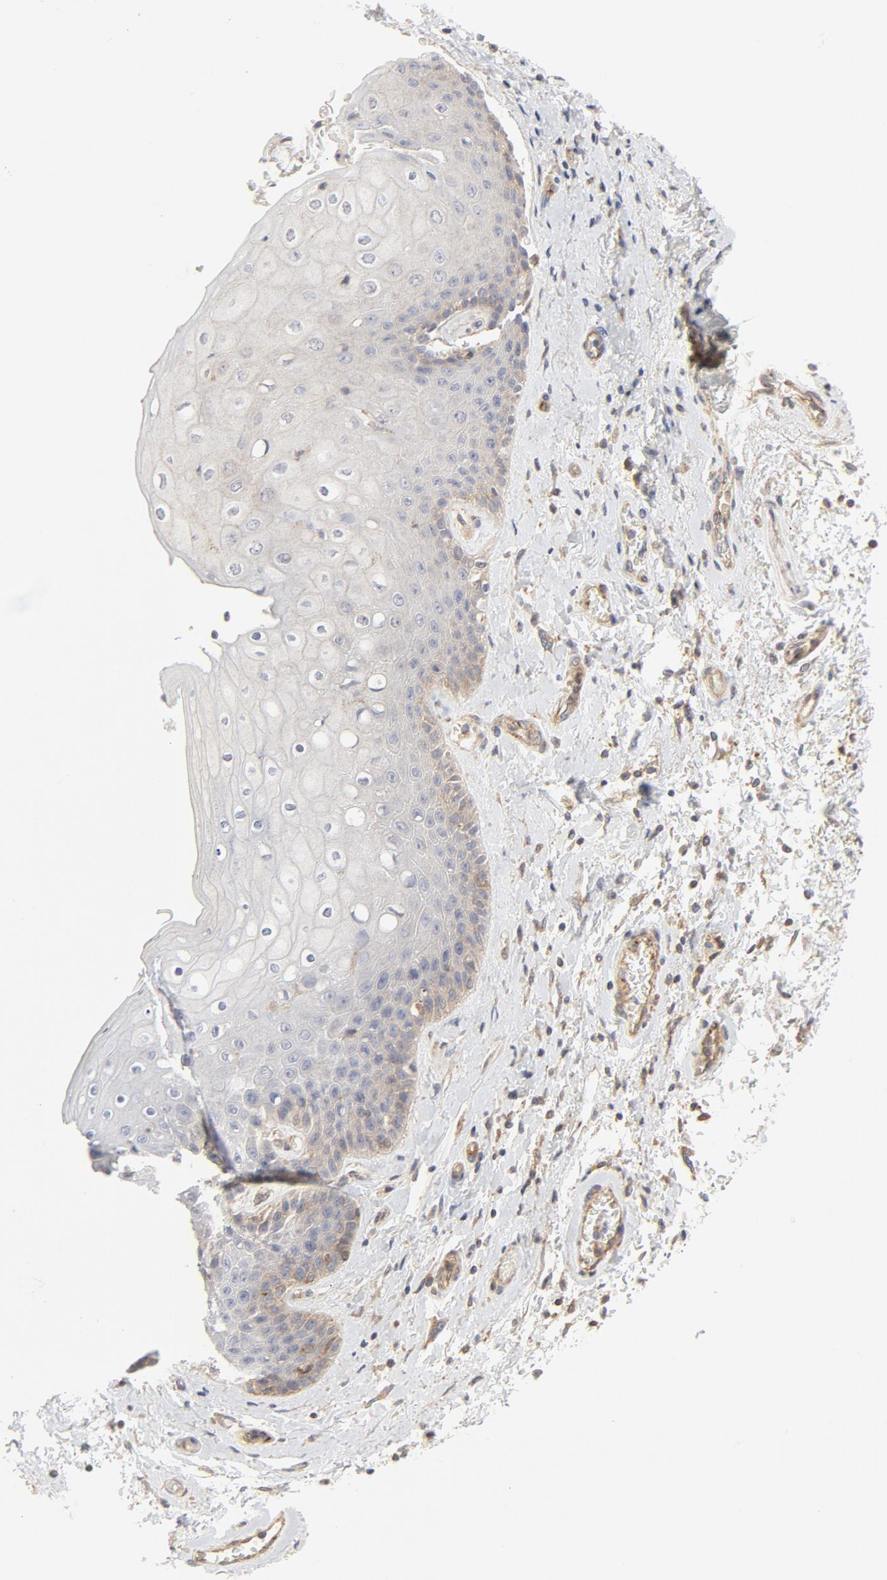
{"staining": {"intensity": "weak", "quantity": "<25%", "location": "cytoplasmic/membranous"}, "tissue": "skin", "cell_type": "Epidermal cells", "image_type": "normal", "snomed": [{"axis": "morphology", "description": "Normal tissue, NOS"}, {"axis": "topography", "description": "Anal"}], "caption": "Immunohistochemistry (IHC) of benign human skin reveals no positivity in epidermal cells.", "gene": "RABEP1", "patient": {"sex": "female", "age": 46}}